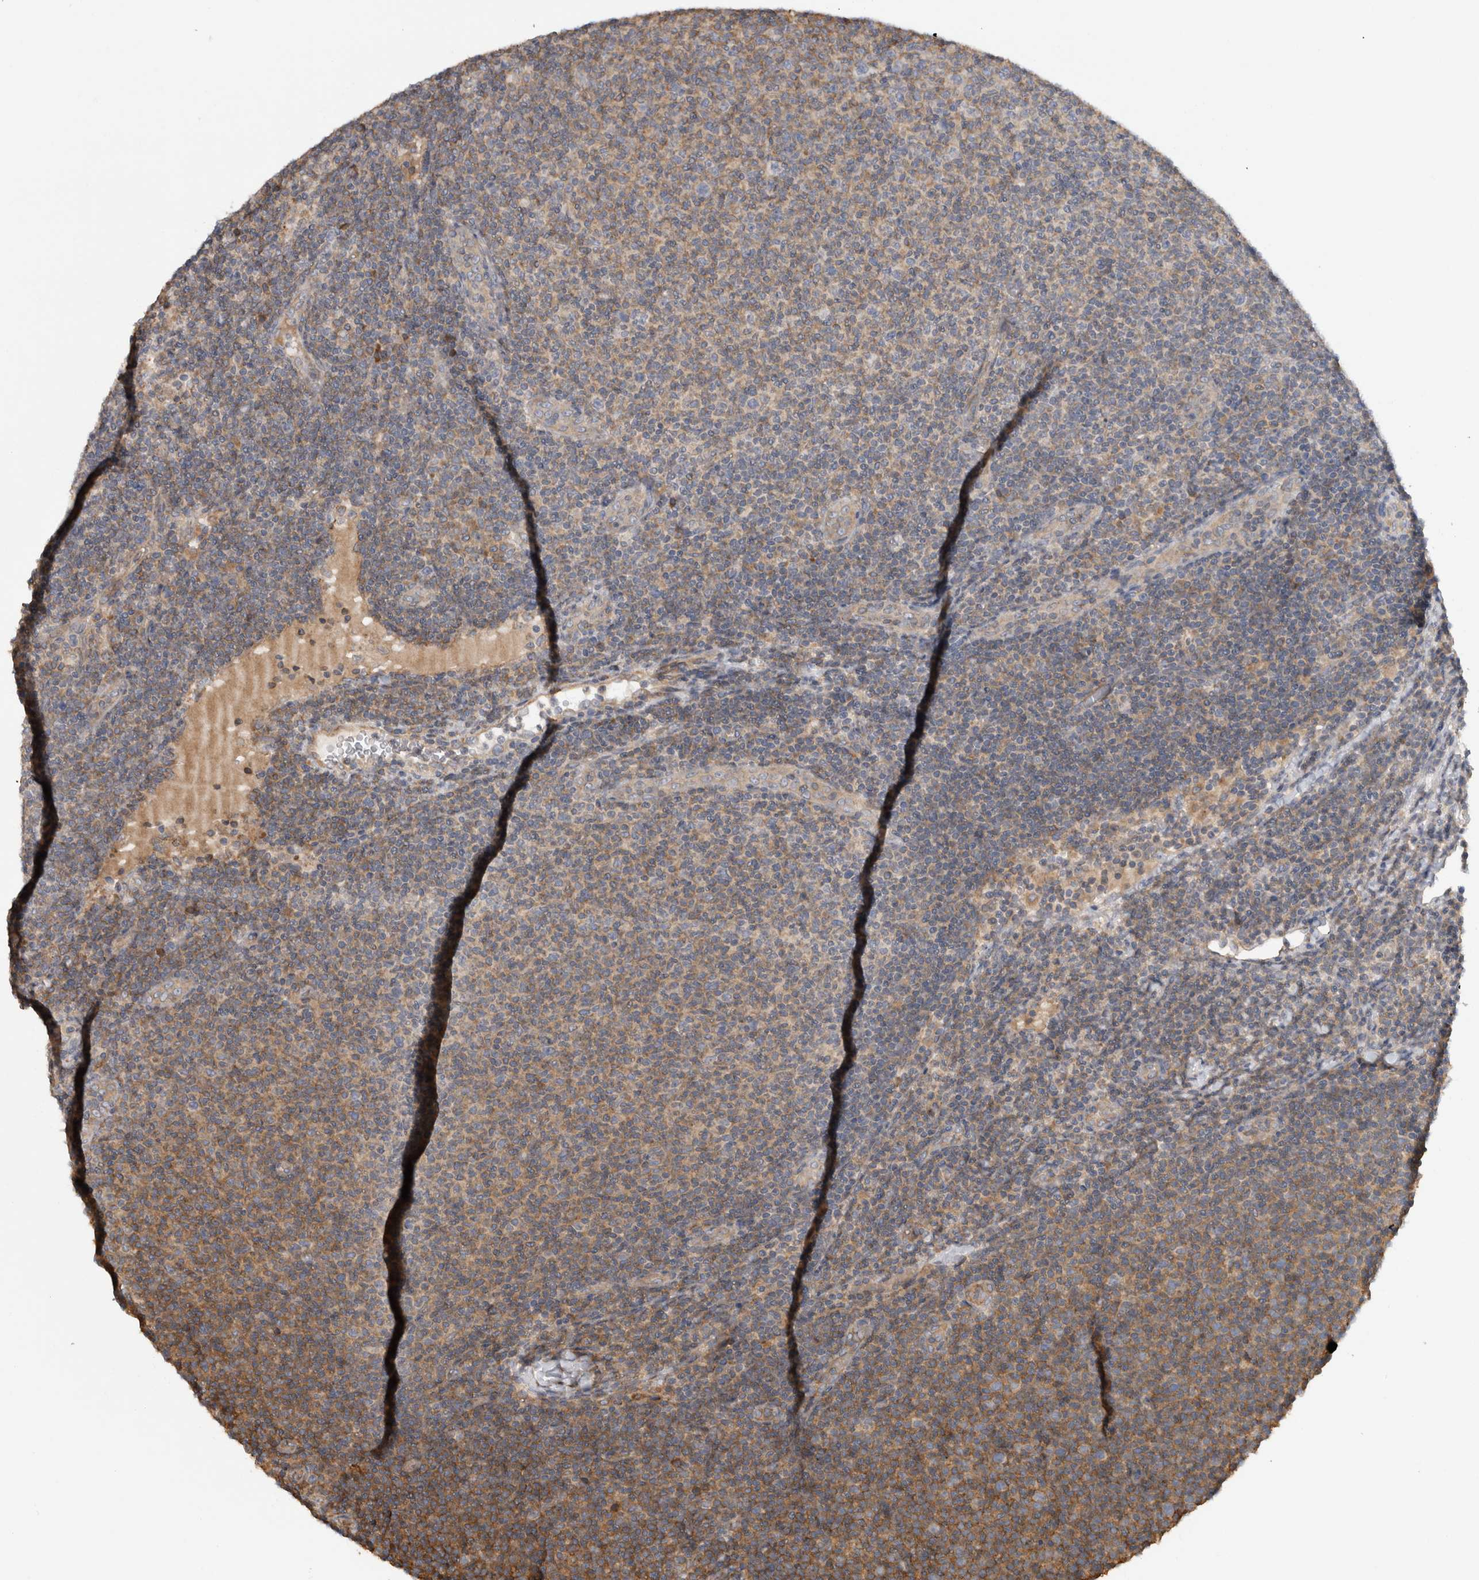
{"staining": {"intensity": "moderate", "quantity": "25%-75%", "location": "cytoplasmic/membranous"}, "tissue": "lymphoma", "cell_type": "Tumor cells", "image_type": "cancer", "snomed": [{"axis": "morphology", "description": "Malignant lymphoma, non-Hodgkin's type, Low grade"}, {"axis": "topography", "description": "Lymph node"}], "caption": "Moderate cytoplasmic/membranous positivity for a protein is seen in about 25%-75% of tumor cells of malignant lymphoma, non-Hodgkin's type (low-grade) using immunohistochemistry (IHC).", "gene": "PARP6", "patient": {"sex": "male", "age": 66}}